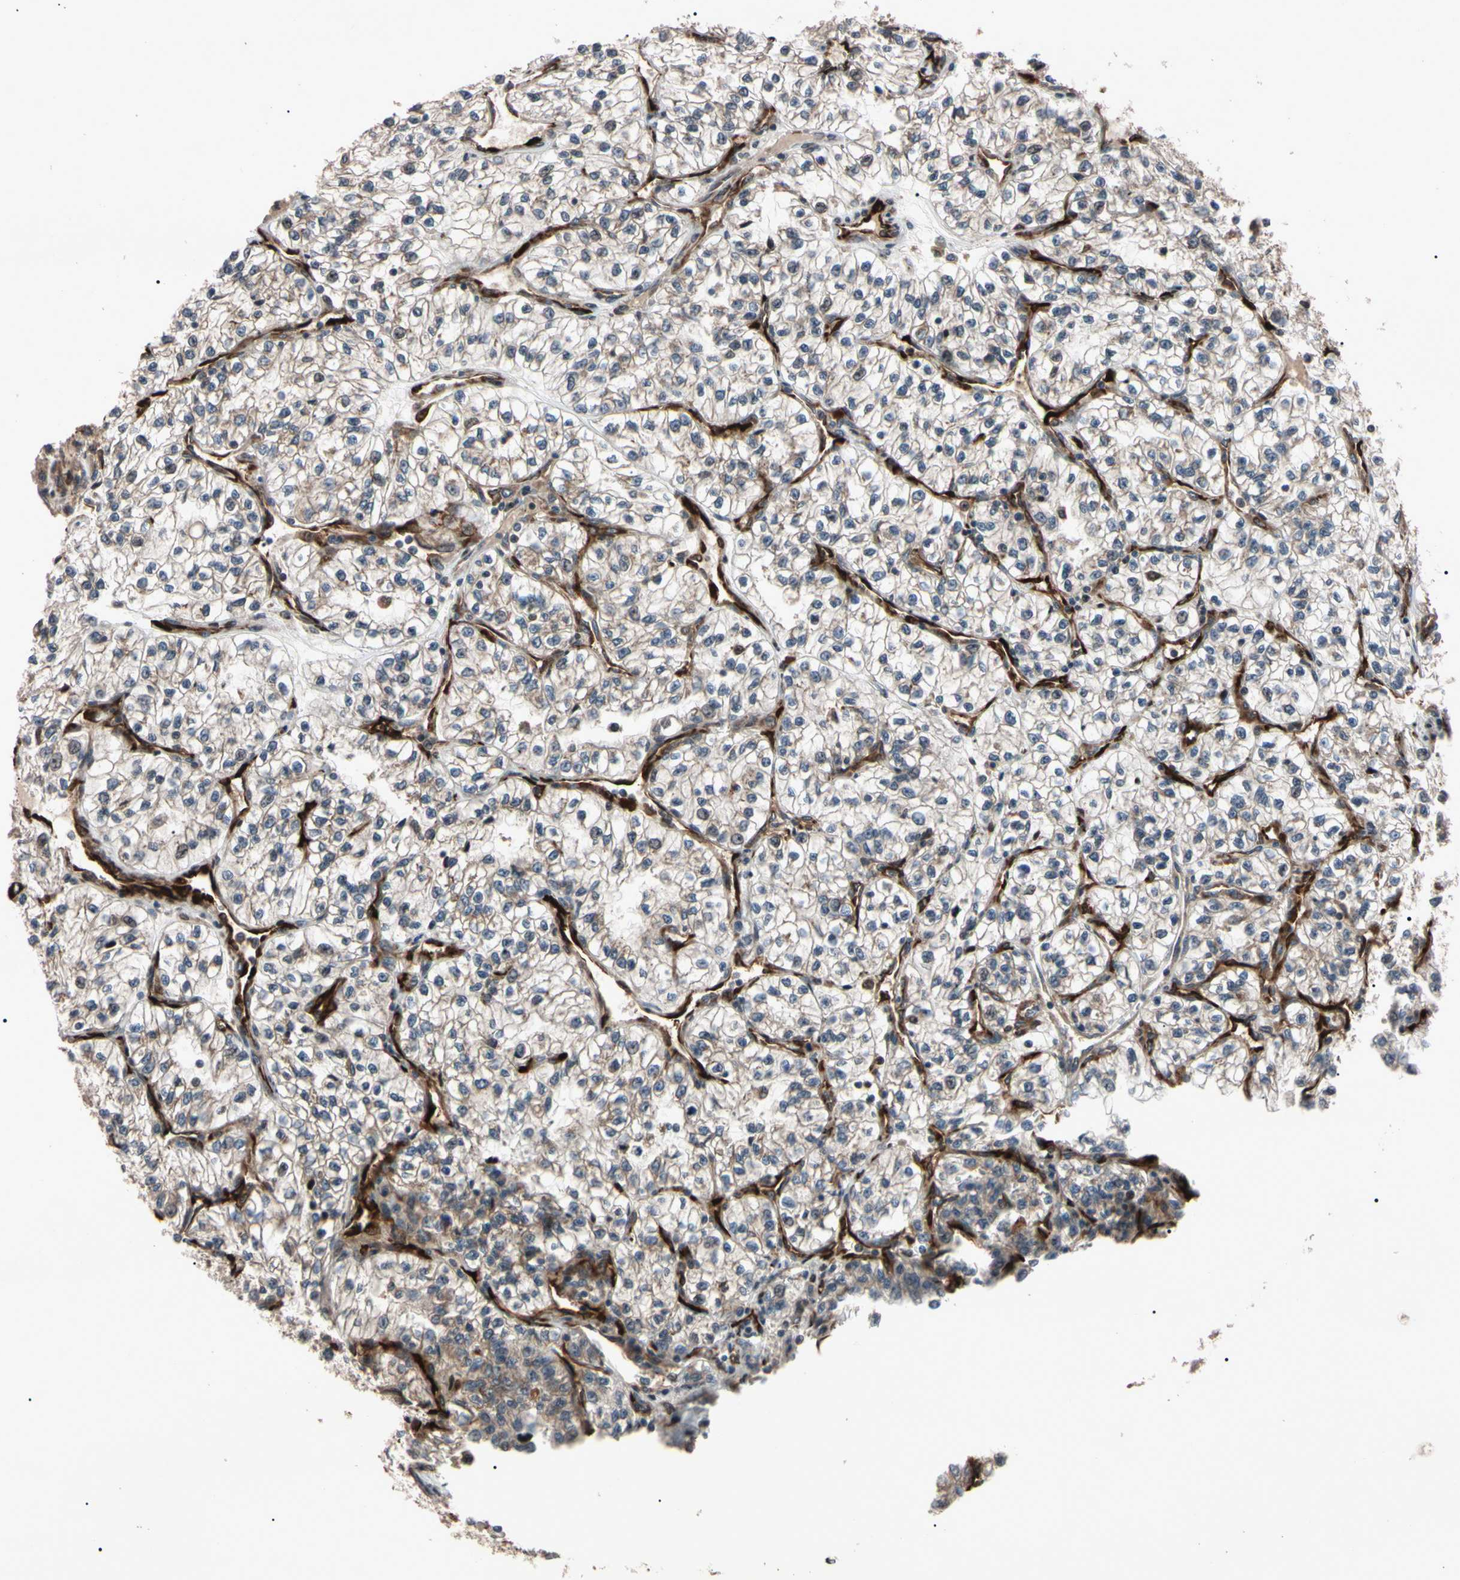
{"staining": {"intensity": "moderate", "quantity": "25%-75%", "location": "cytoplasmic/membranous"}, "tissue": "renal cancer", "cell_type": "Tumor cells", "image_type": "cancer", "snomed": [{"axis": "morphology", "description": "Adenocarcinoma, NOS"}, {"axis": "topography", "description": "Kidney"}], "caption": "Adenocarcinoma (renal) tissue displays moderate cytoplasmic/membranous positivity in approximately 25%-75% of tumor cells (brown staining indicates protein expression, while blue staining denotes nuclei).", "gene": "GUCY1B1", "patient": {"sex": "female", "age": 57}}